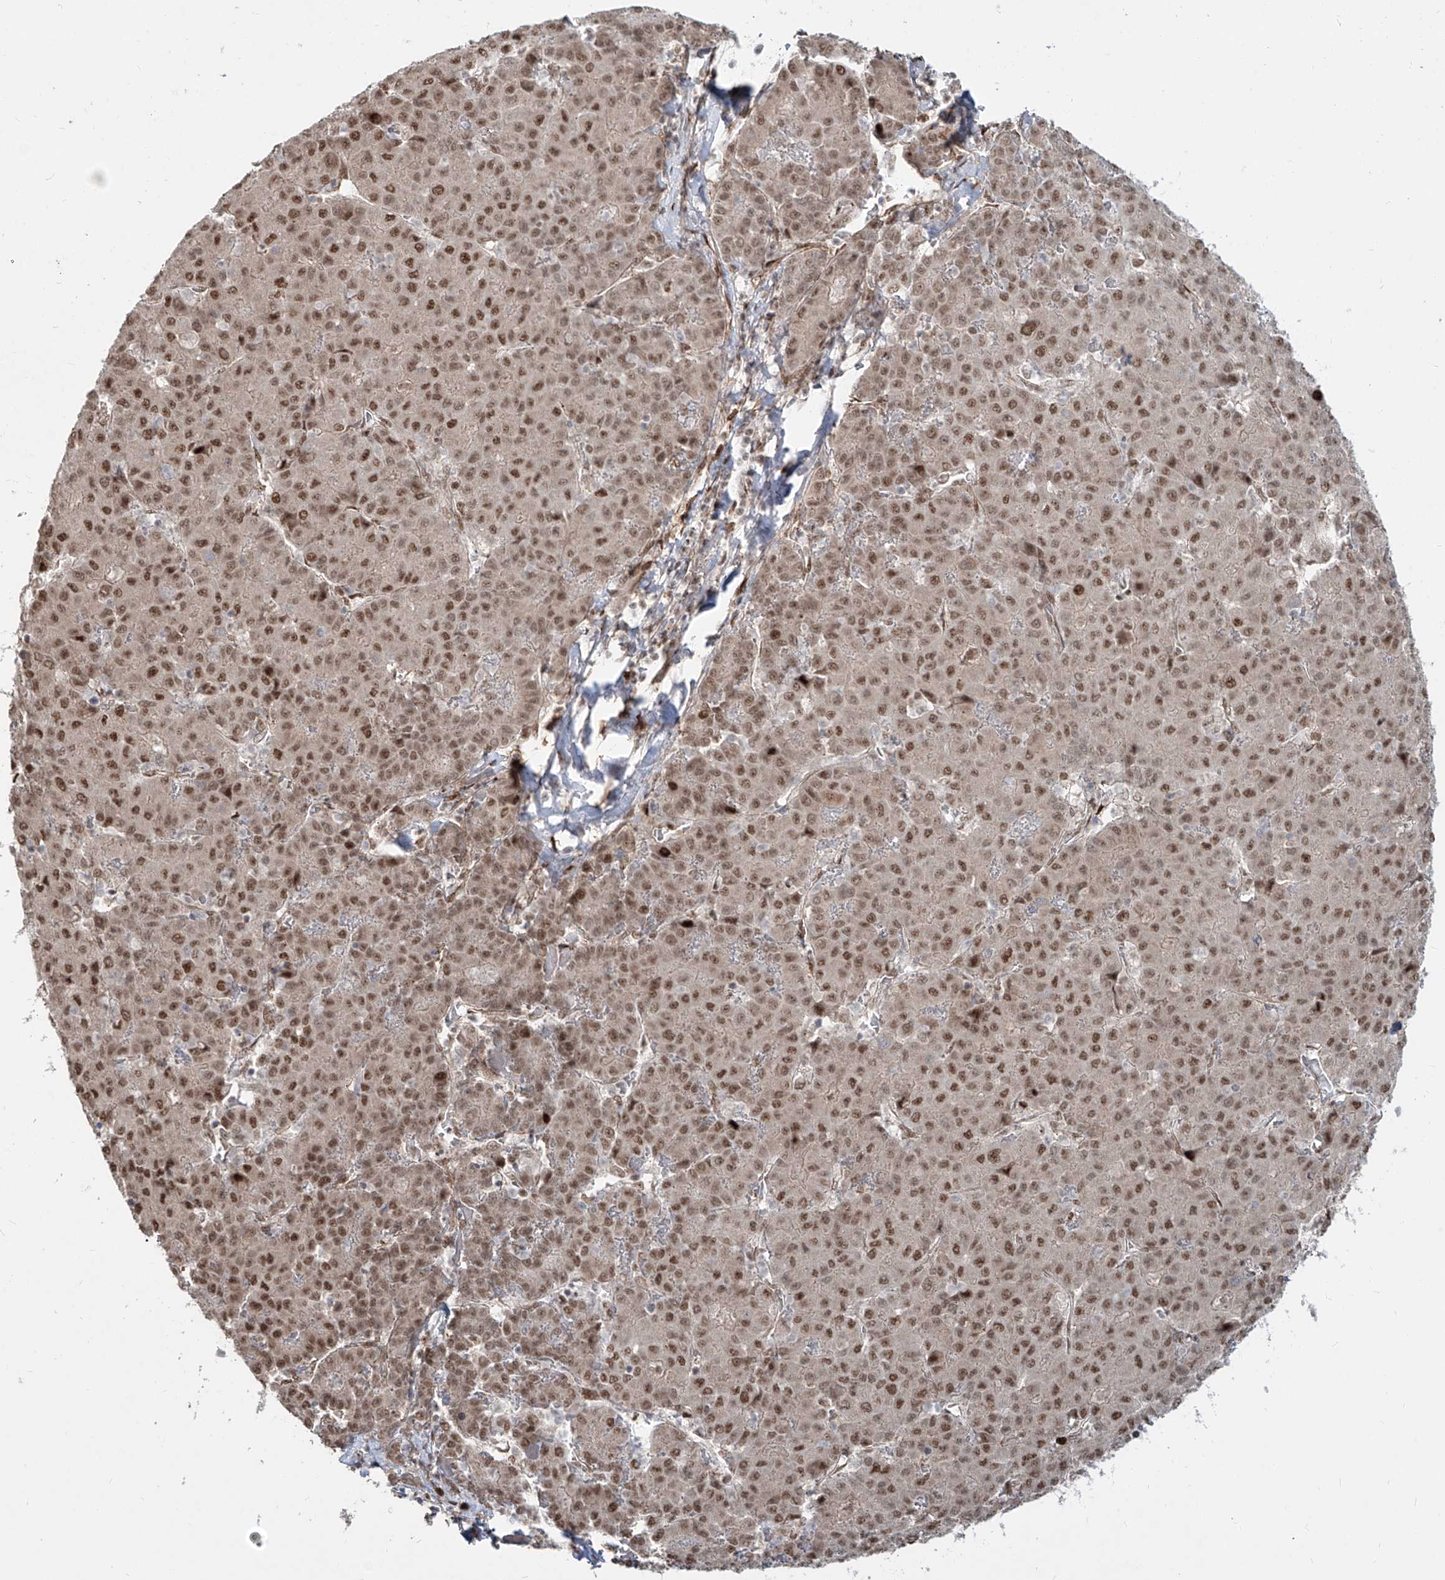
{"staining": {"intensity": "moderate", "quantity": ">75%", "location": "nuclear"}, "tissue": "liver cancer", "cell_type": "Tumor cells", "image_type": "cancer", "snomed": [{"axis": "morphology", "description": "Carcinoma, Hepatocellular, NOS"}, {"axis": "topography", "description": "Liver"}], "caption": "Protein staining by IHC exhibits moderate nuclear staining in approximately >75% of tumor cells in hepatocellular carcinoma (liver).", "gene": "ZNF710", "patient": {"sex": "male", "age": 65}}